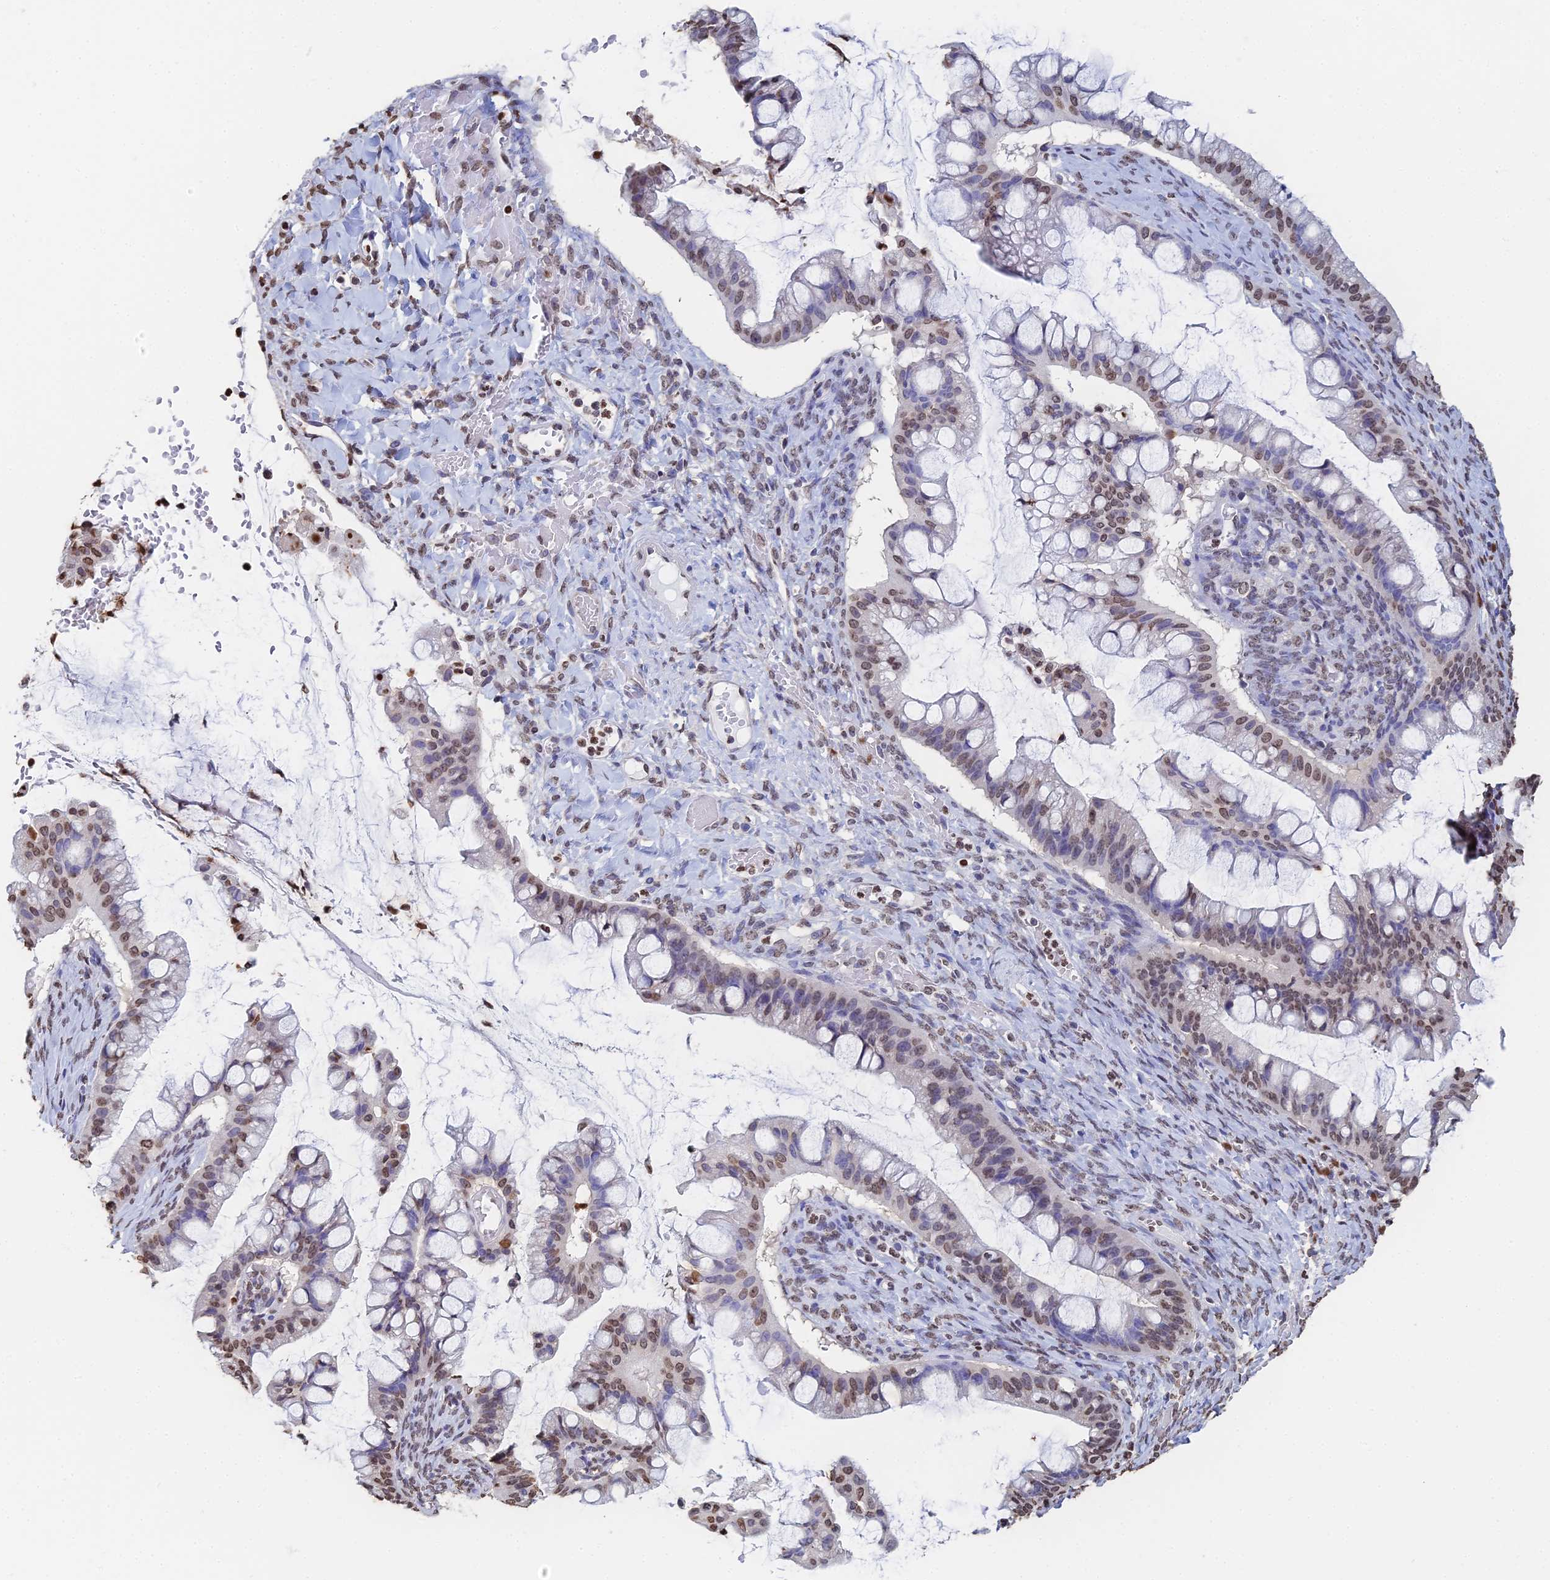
{"staining": {"intensity": "moderate", "quantity": "25%-75%", "location": "nuclear"}, "tissue": "ovarian cancer", "cell_type": "Tumor cells", "image_type": "cancer", "snomed": [{"axis": "morphology", "description": "Cystadenocarcinoma, mucinous, NOS"}, {"axis": "topography", "description": "Ovary"}], "caption": "An image of human mucinous cystadenocarcinoma (ovarian) stained for a protein displays moderate nuclear brown staining in tumor cells.", "gene": "GBP3", "patient": {"sex": "female", "age": 73}}